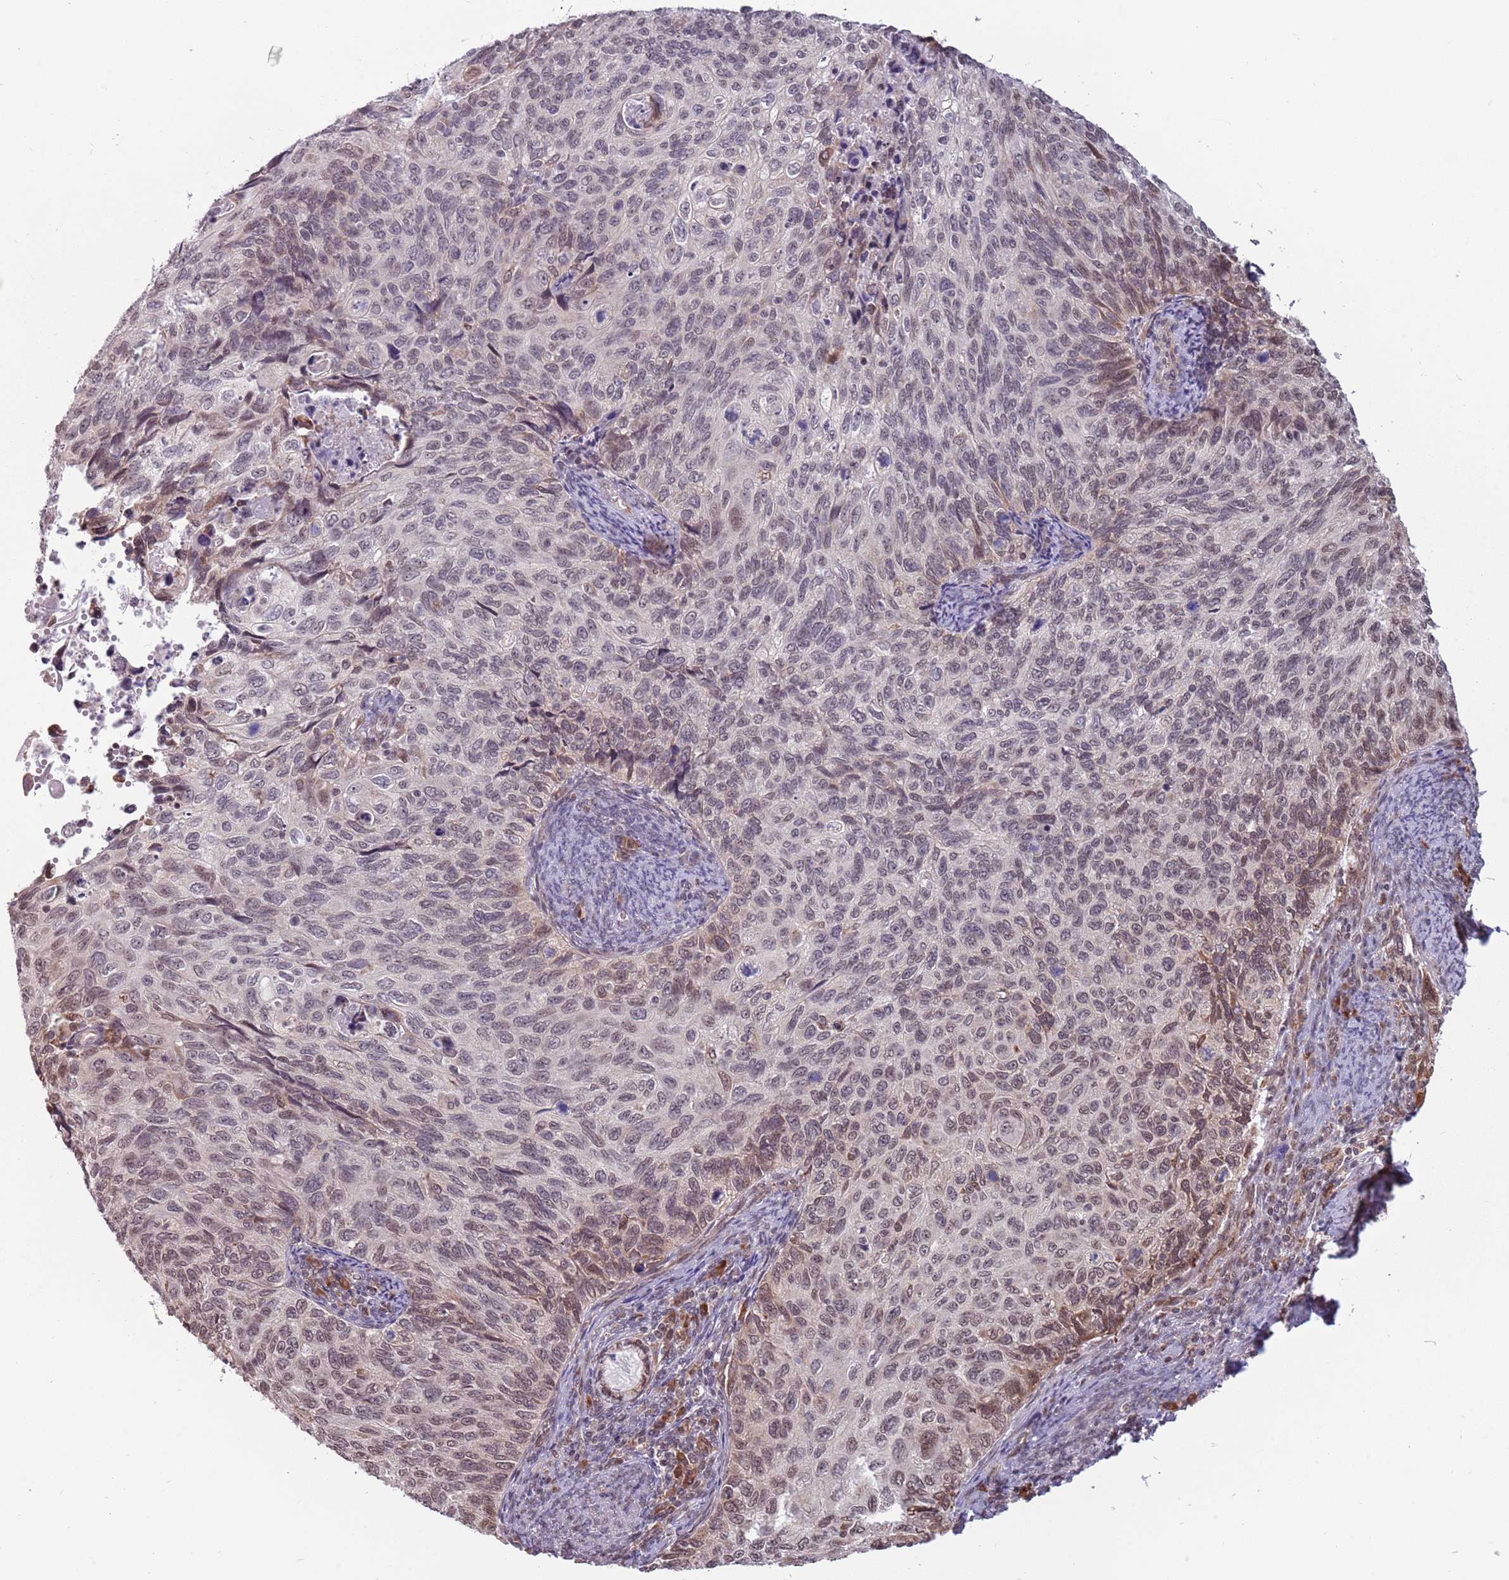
{"staining": {"intensity": "weak", "quantity": "<25%", "location": "nuclear"}, "tissue": "cervical cancer", "cell_type": "Tumor cells", "image_type": "cancer", "snomed": [{"axis": "morphology", "description": "Squamous cell carcinoma, NOS"}, {"axis": "topography", "description": "Cervix"}], "caption": "Tumor cells are negative for brown protein staining in cervical cancer.", "gene": "BARD1", "patient": {"sex": "female", "age": 70}}